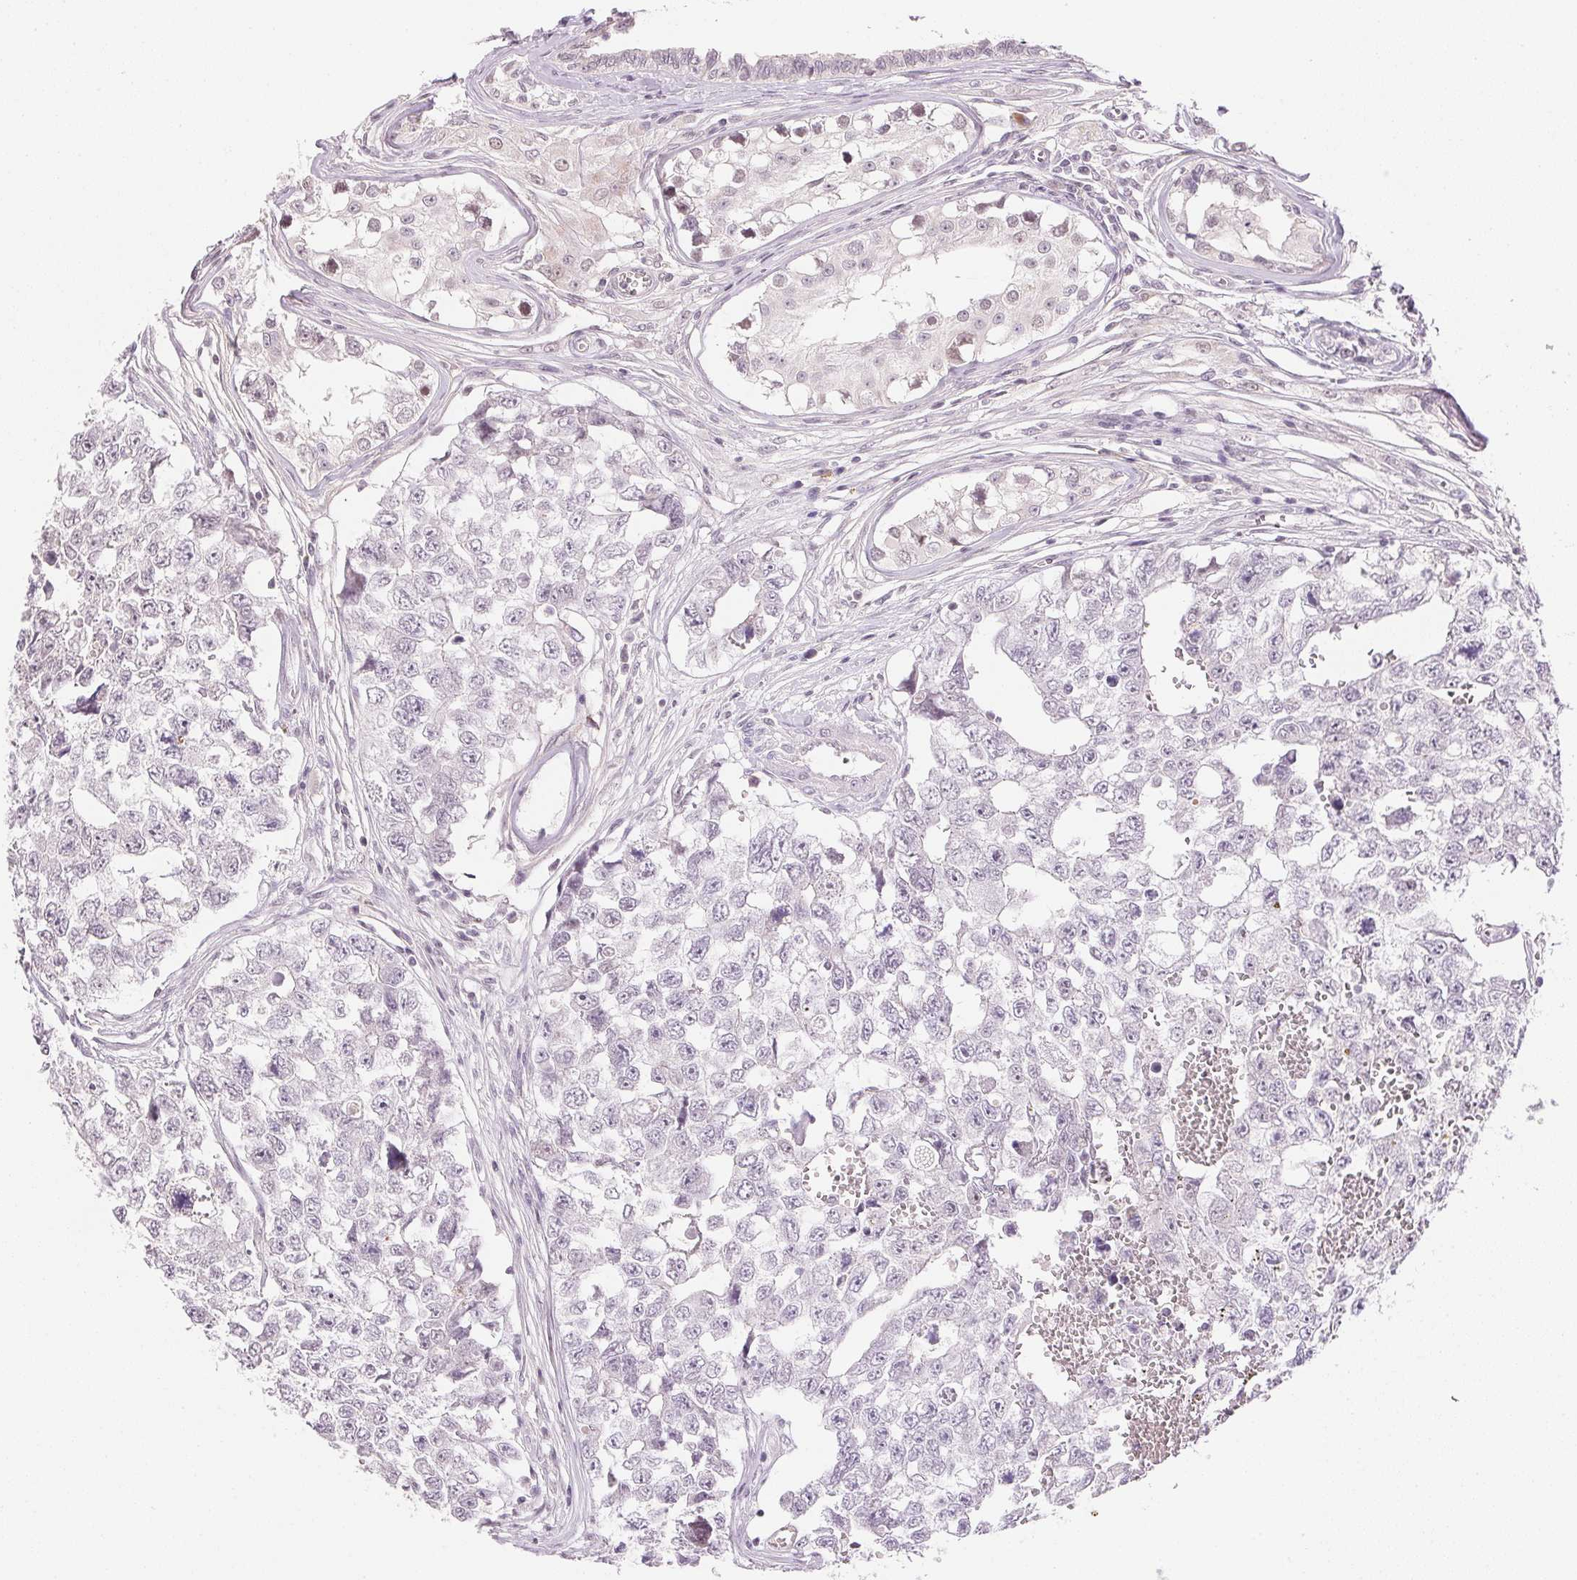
{"staining": {"intensity": "negative", "quantity": "none", "location": "none"}, "tissue": "testis cancer", "cell_type": "Tumor cells", "image_type": "cancer", "snomed": [{"axis": "morphology", "description": "Carcinoma, Embryonal, NOS"}, {"axis": "topography", "description": "Testis"}], "caption": "Histopathology image shows no protein staining in tumor cells of testis embryonal carcinoma tissue. (DAB (3,3'-diaminobenzidine) immunohistochemistry with hematoxylin counter stain).", "gene": "FNDC4", "patient": {"sex": "male", "age": 18}}